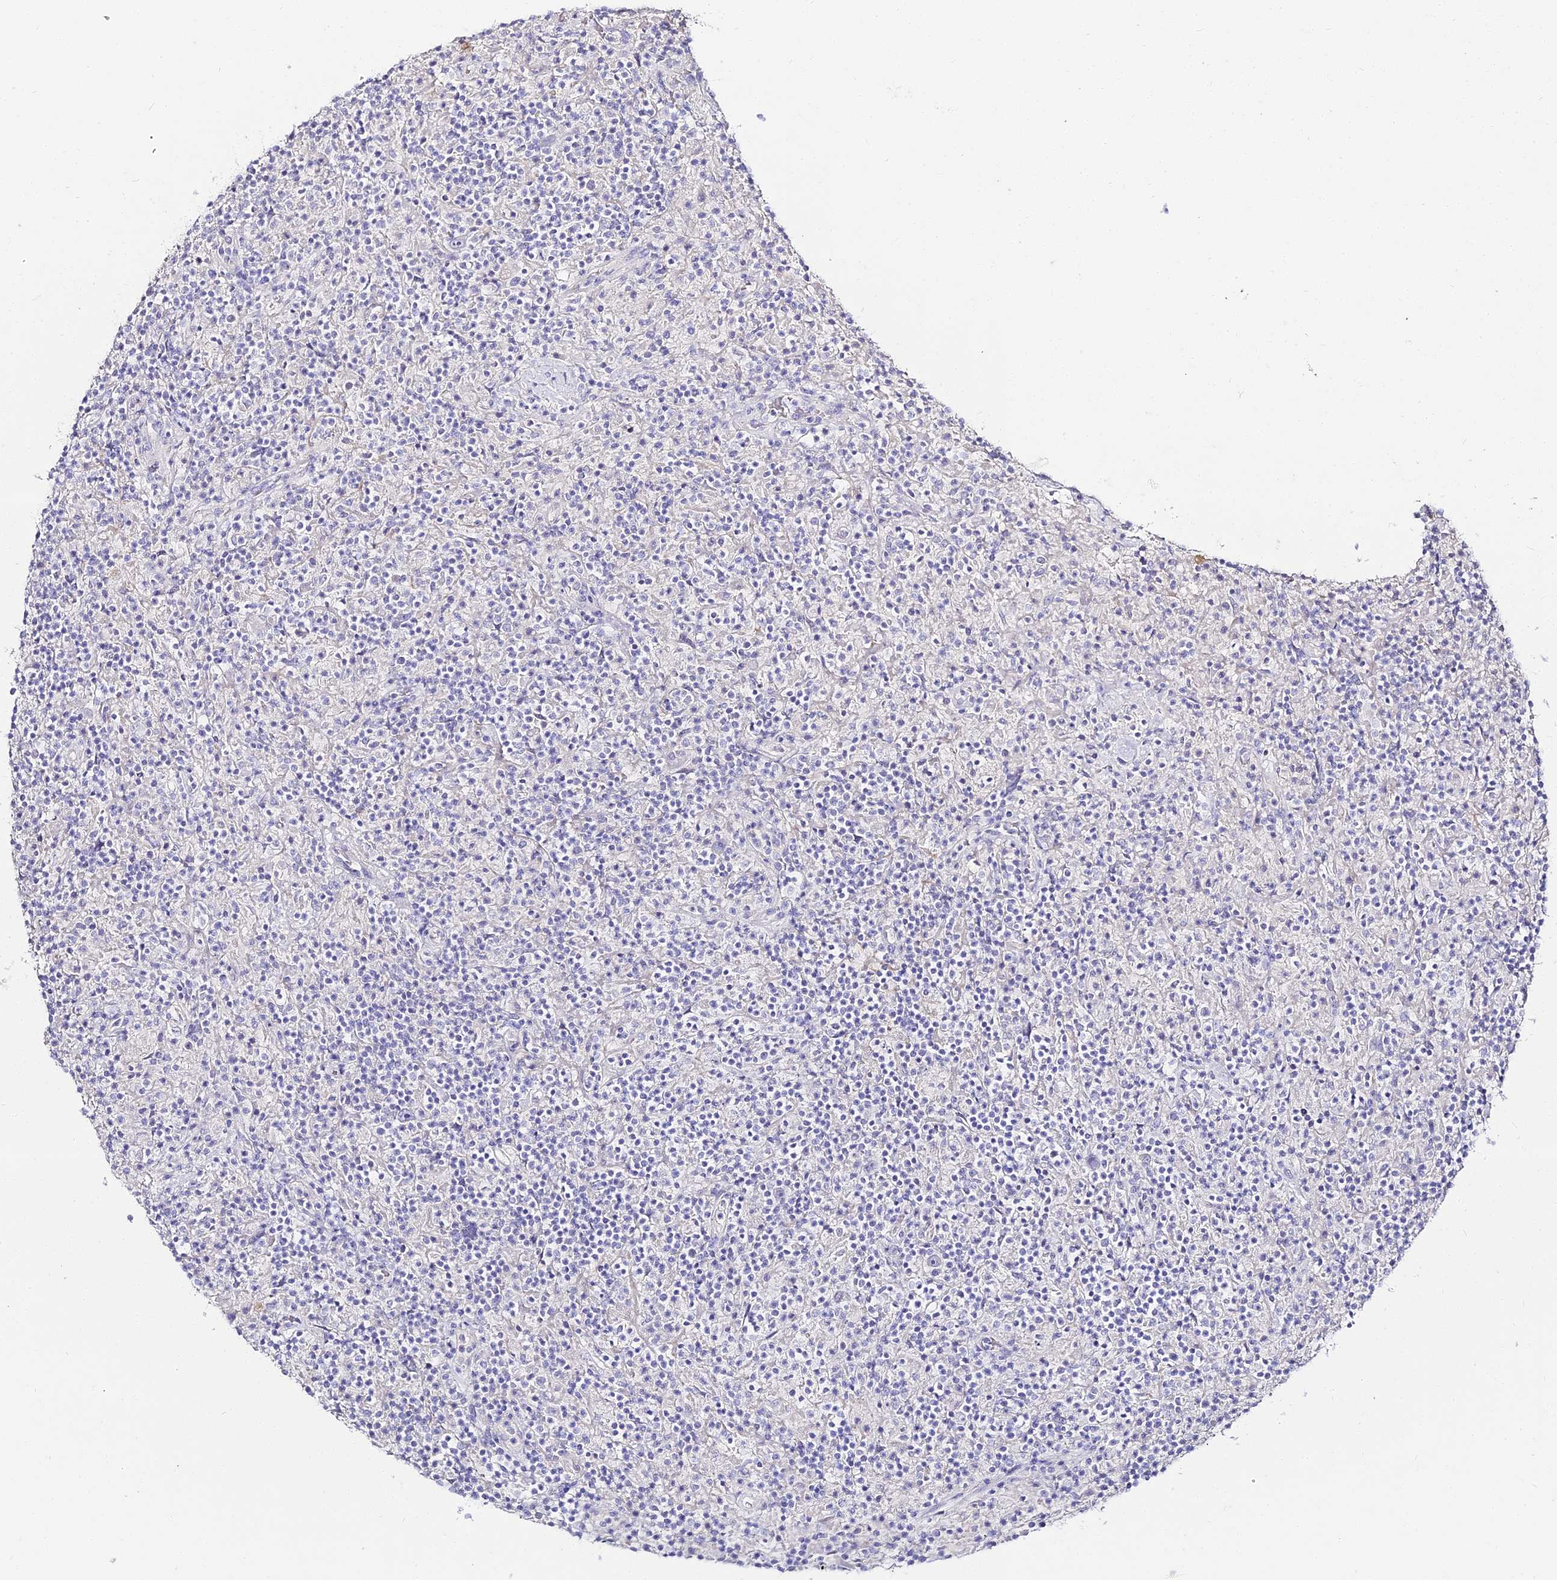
{"staining": {"intensity": "negative", "quantity": "none", "location": "none"}, "tissue": "lymphoma", "cell_type": "Tumor cells", "image_type": "cancer", "snomed": [{"axis": "morphology", "description": "Hodgkin's disease, NOS"}, {"axis": "topography", "description": "Lymph node"}], "caption": "The photomicrograph shows no staining of tumor cells in lymphoma.", "gene": "ALPG", "patient": {"sex": "male", "age": 70}}